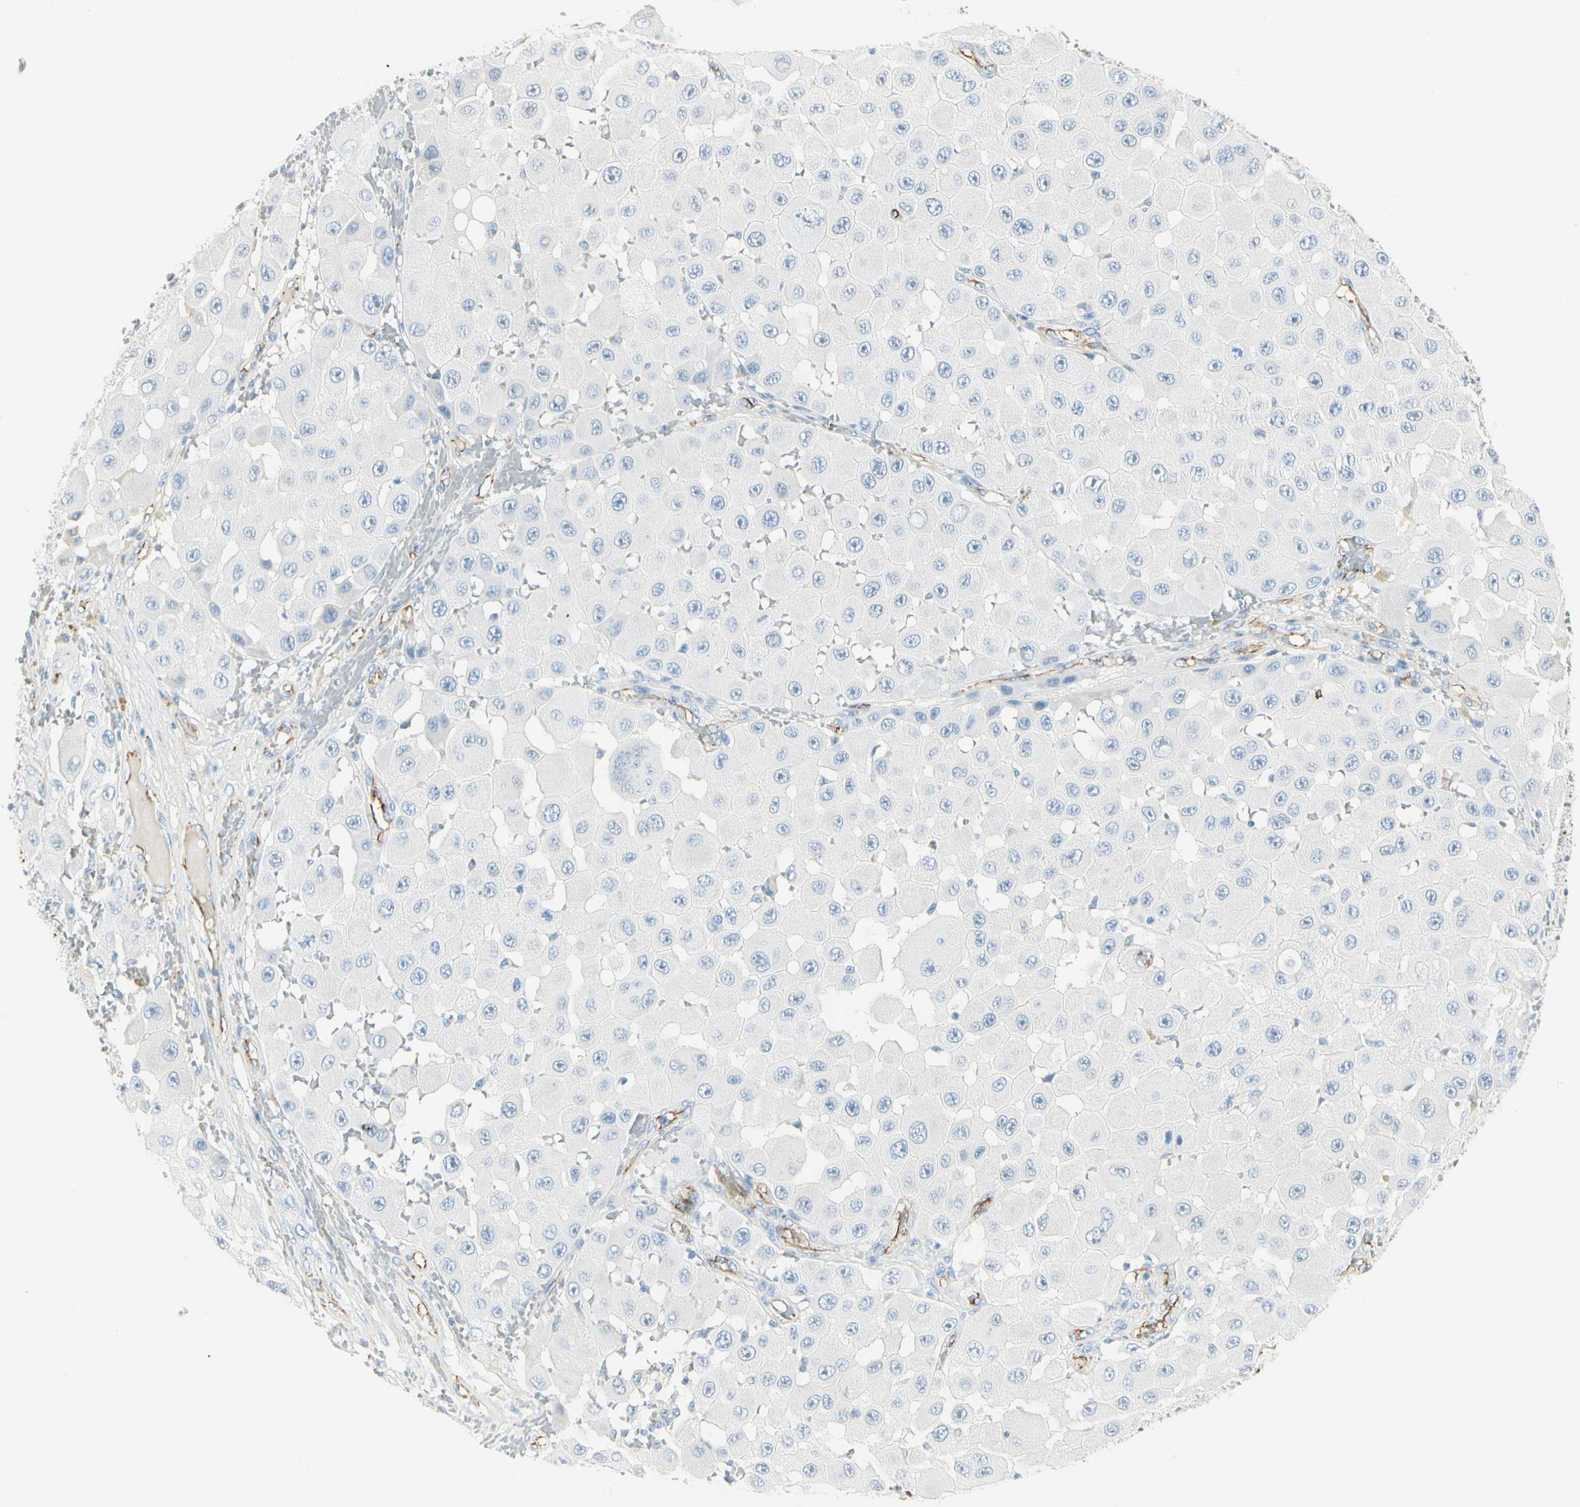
{"staining": {"intensity": "negative", "quantity": "none", "location": "none"}, "tissue": "melanoma", "cell_type": "Tumor cells", "image_type": "cancer", "snomed": [{"axis": "morphology", "description": "Malignant melanoma, NOS"}, {"axis": "topography", "description": "Skin"}], "caption": "DAB (3,3'-diaminobenzidine) immunohistochemical staining of human melanoma demonstrates no significant staining in tumor cells.", "gene": "VPS9D1", "patient": {"sex": "female", "age": 81}}